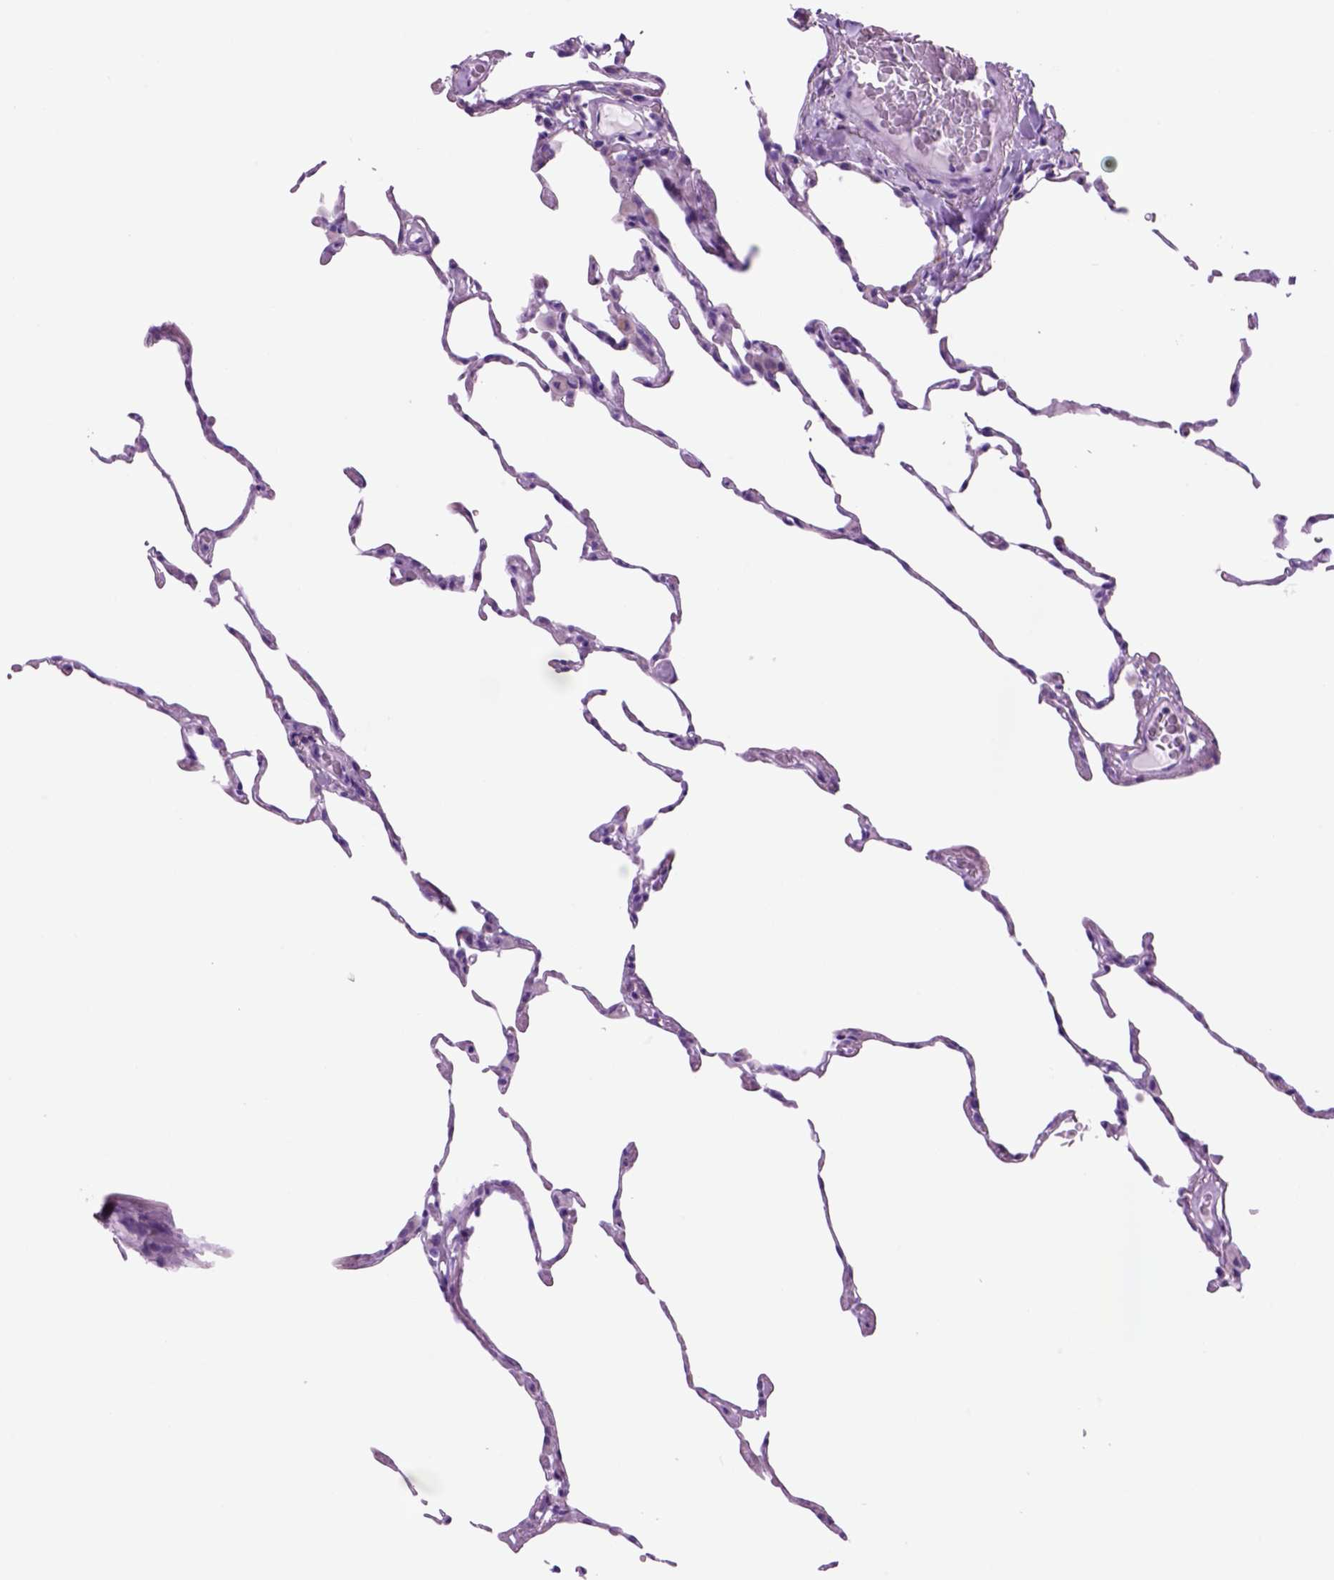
{"staining": {"intensity": "negative", "quantity": "none", "location": "none"}, "tissue": "lung", "cell_type": "Alveolar cells", "image_type": "normal", "snomed": [{"axis": "morphology", "description": "Normal tissue, NOS"}, {"axis": "topography", "description": "Lung"}], "caption": "A high-resolution photomicrograph shows immunohistochemistry (IHC) staining of normal lung, which exhibits no significant staining in alveolar cells.", "gene": "HHIPL2", "patient": {"sex": "female", "age": 57}}